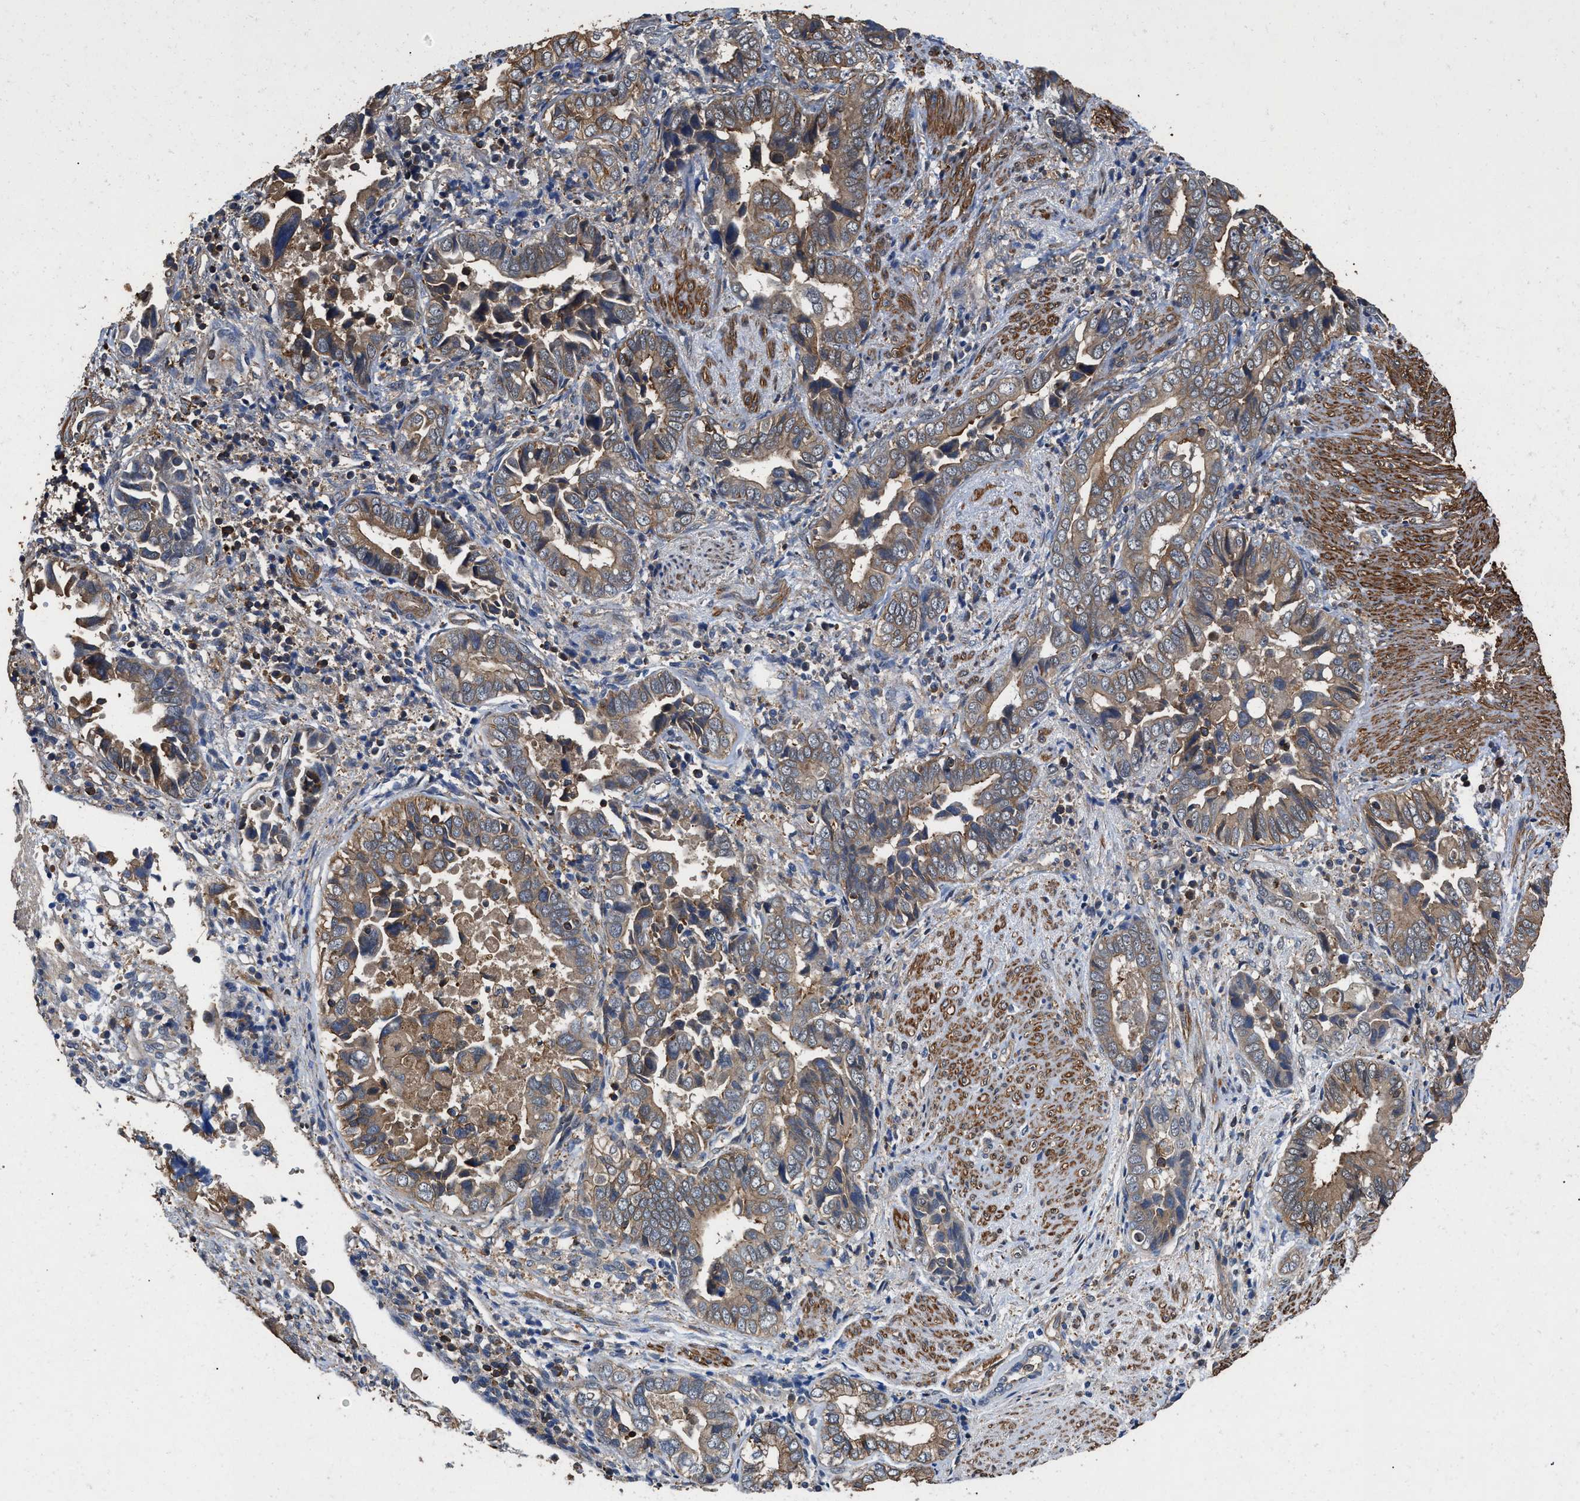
{"staining": {"intensity": "moderate", "quantity": ">75%", "location": "cytoplasmic/membranous"}, "tissue": "liver cancer", "cell_type": "Tumor cells", "image_type": "cancer", "snomed": [{"axis": "morphology", "description": "Cholangiocarcinoma"}, {"axis": "topography", "description": "Liver"}], "caption": "IHC (DAB) staining of human cholangiocarcinoma (liver) demonstrates moderate cytoplasmic/membranous protein positivity in about >75% of tumor cells.", "gene": "LINGO2", "patient": {"sex": "female", "age": 79}}